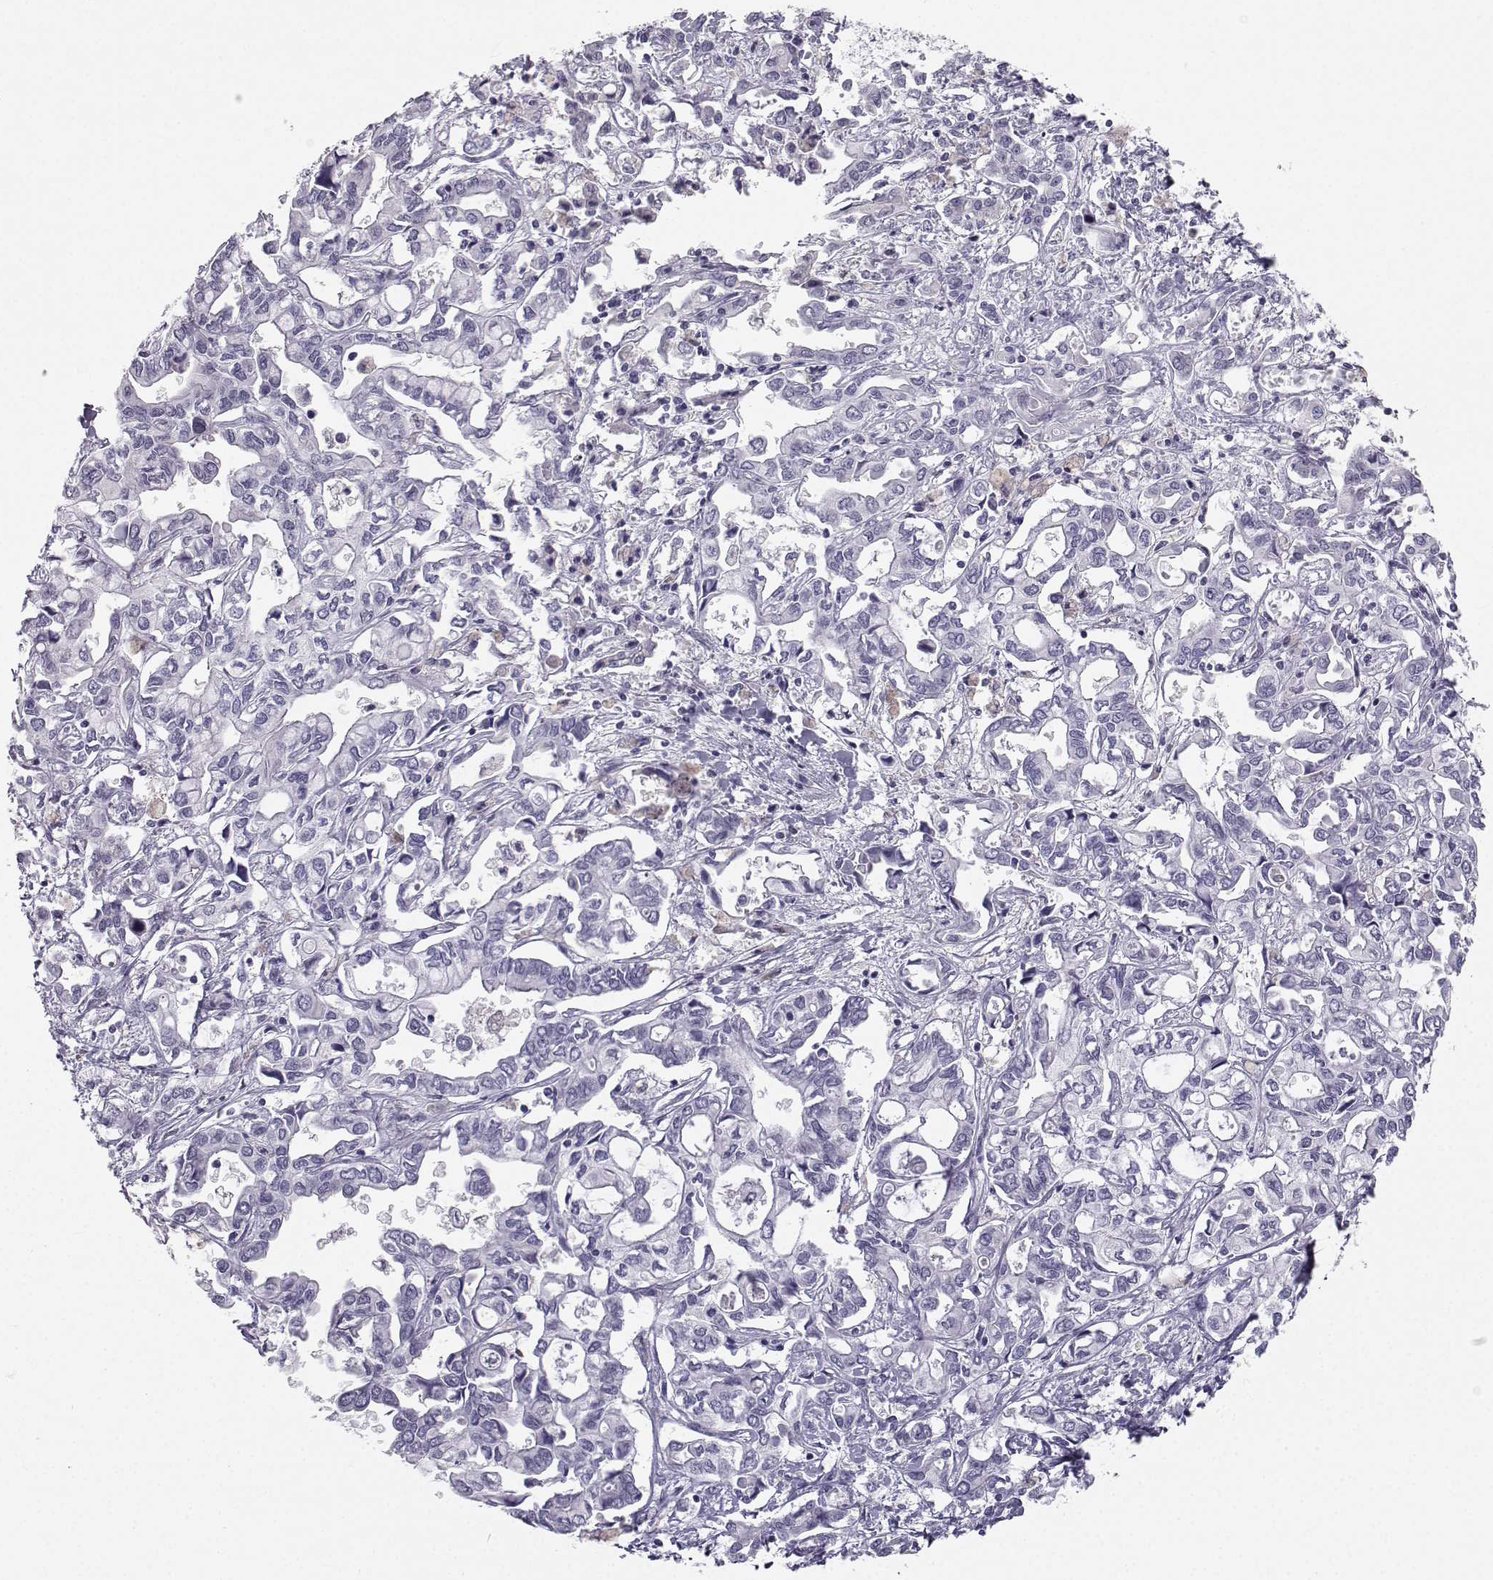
{"staining": {"intensity": "negative", "quantity": "none", "location": "none"}, "tissue": "liver cancer", "cell_type": "Tumor cells", "image_type": "cancer", "snomed": [{"axis": "morphology", "description": "Cholangiocarcinoma"}, {"axis": "topography", "description": "Liver"}], "caption": "The micrograph shows no significant staining in tumor cells of liver cancer (cholangiocarcinoma).", "gene": "MROH7", "patient": {"sex": "female", "age": 64}}